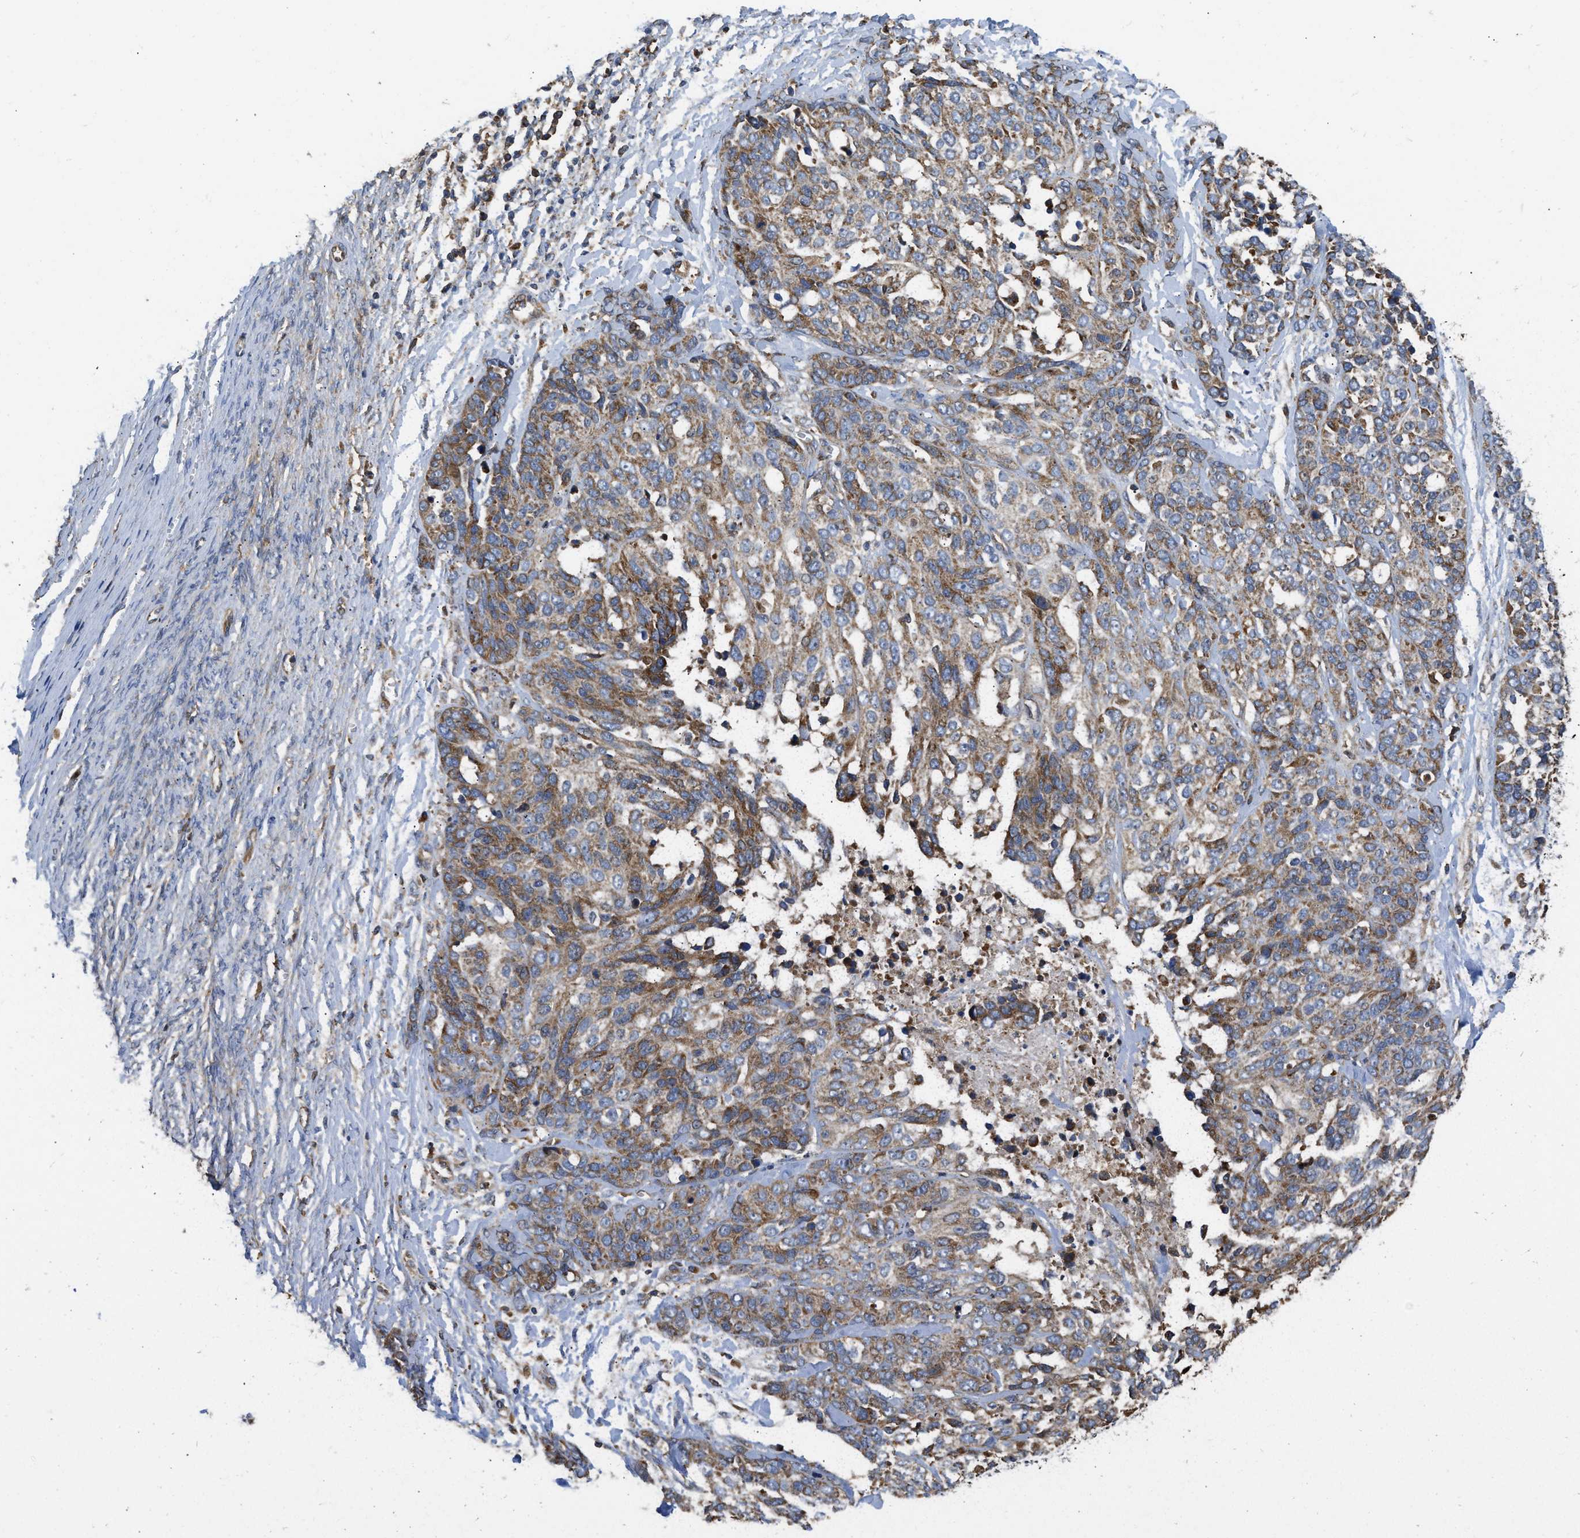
{"staining": {"intensity": "weak", "quantity": ">75%", "location": "cytoplasmic/membranous"}, "tissue": "ovarian cancer", "cell_type": "Tumor cells", "image_type": "cancer", "snomed": [{"axis": "morphology", "description": "Cystadenocarcinoma, serous, NOS"}, {"axis": "topography", "description": "Ovary"}], "caption": "Brown immunohistochemical staining in human ovarian cancer (serous cystadenocarcinoma) demonstrates weak cytoplasmic/membranous positivity in approximately >75% of tumor cells.", "gene": "FLNB", "patient": {"sex": "female", "age": 44}}